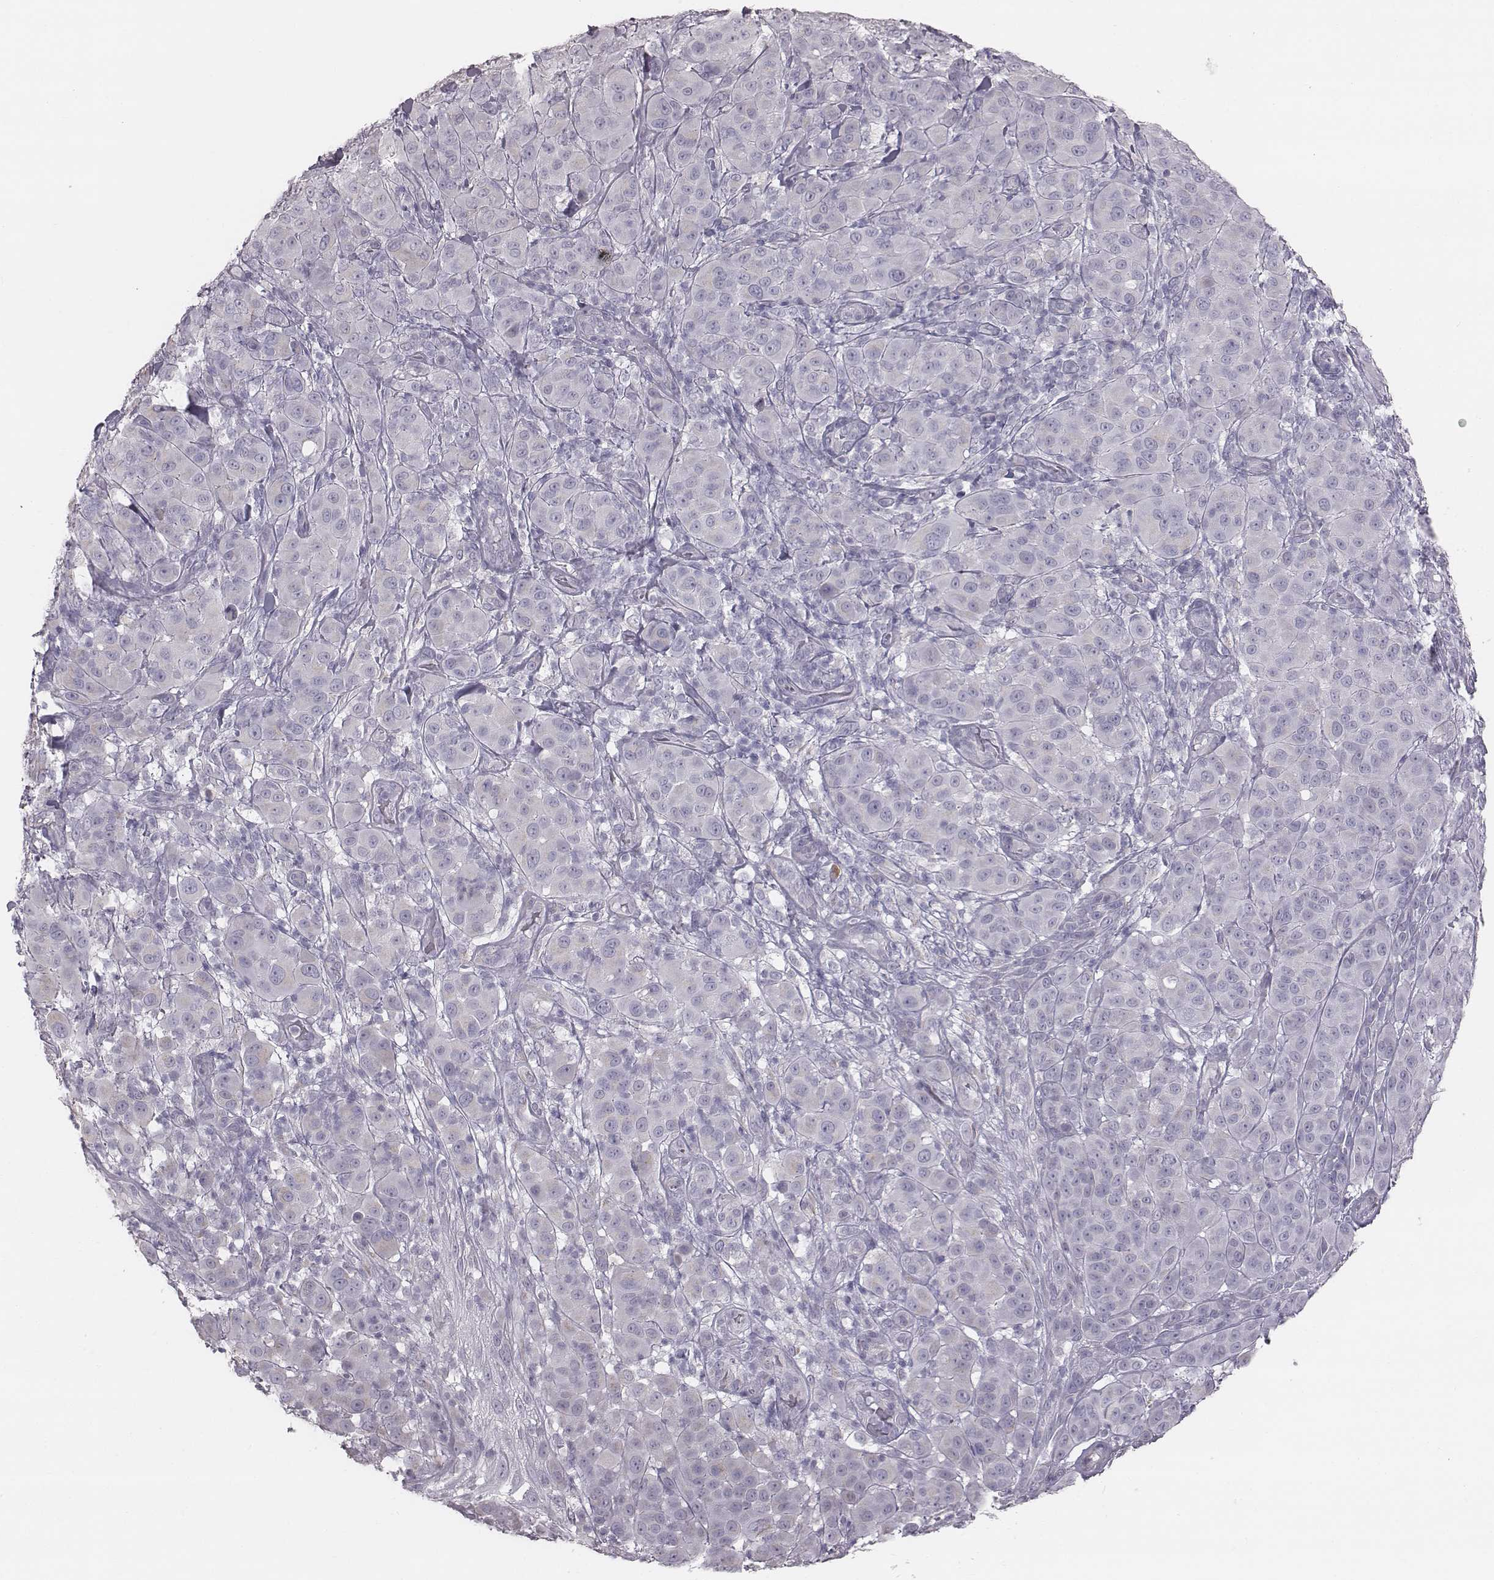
{"staining": {"intensity": "negative", "quantity": "none", "location": "none"}, "tissue": "melanoma", "cell_type": "Tumor cells", "image_type": "cancer", "snomed": [{"axis": "morphology", "description": "Malignant melanoma, NOS"}, {"axis": "topography", "description": "Skin"}], "caption": "Melanoma was stained to show a protein in brown. There is no significant expression in tumor cells.", "gene": "C6orf58", "patient": {"sex": "female", "age": 87}}